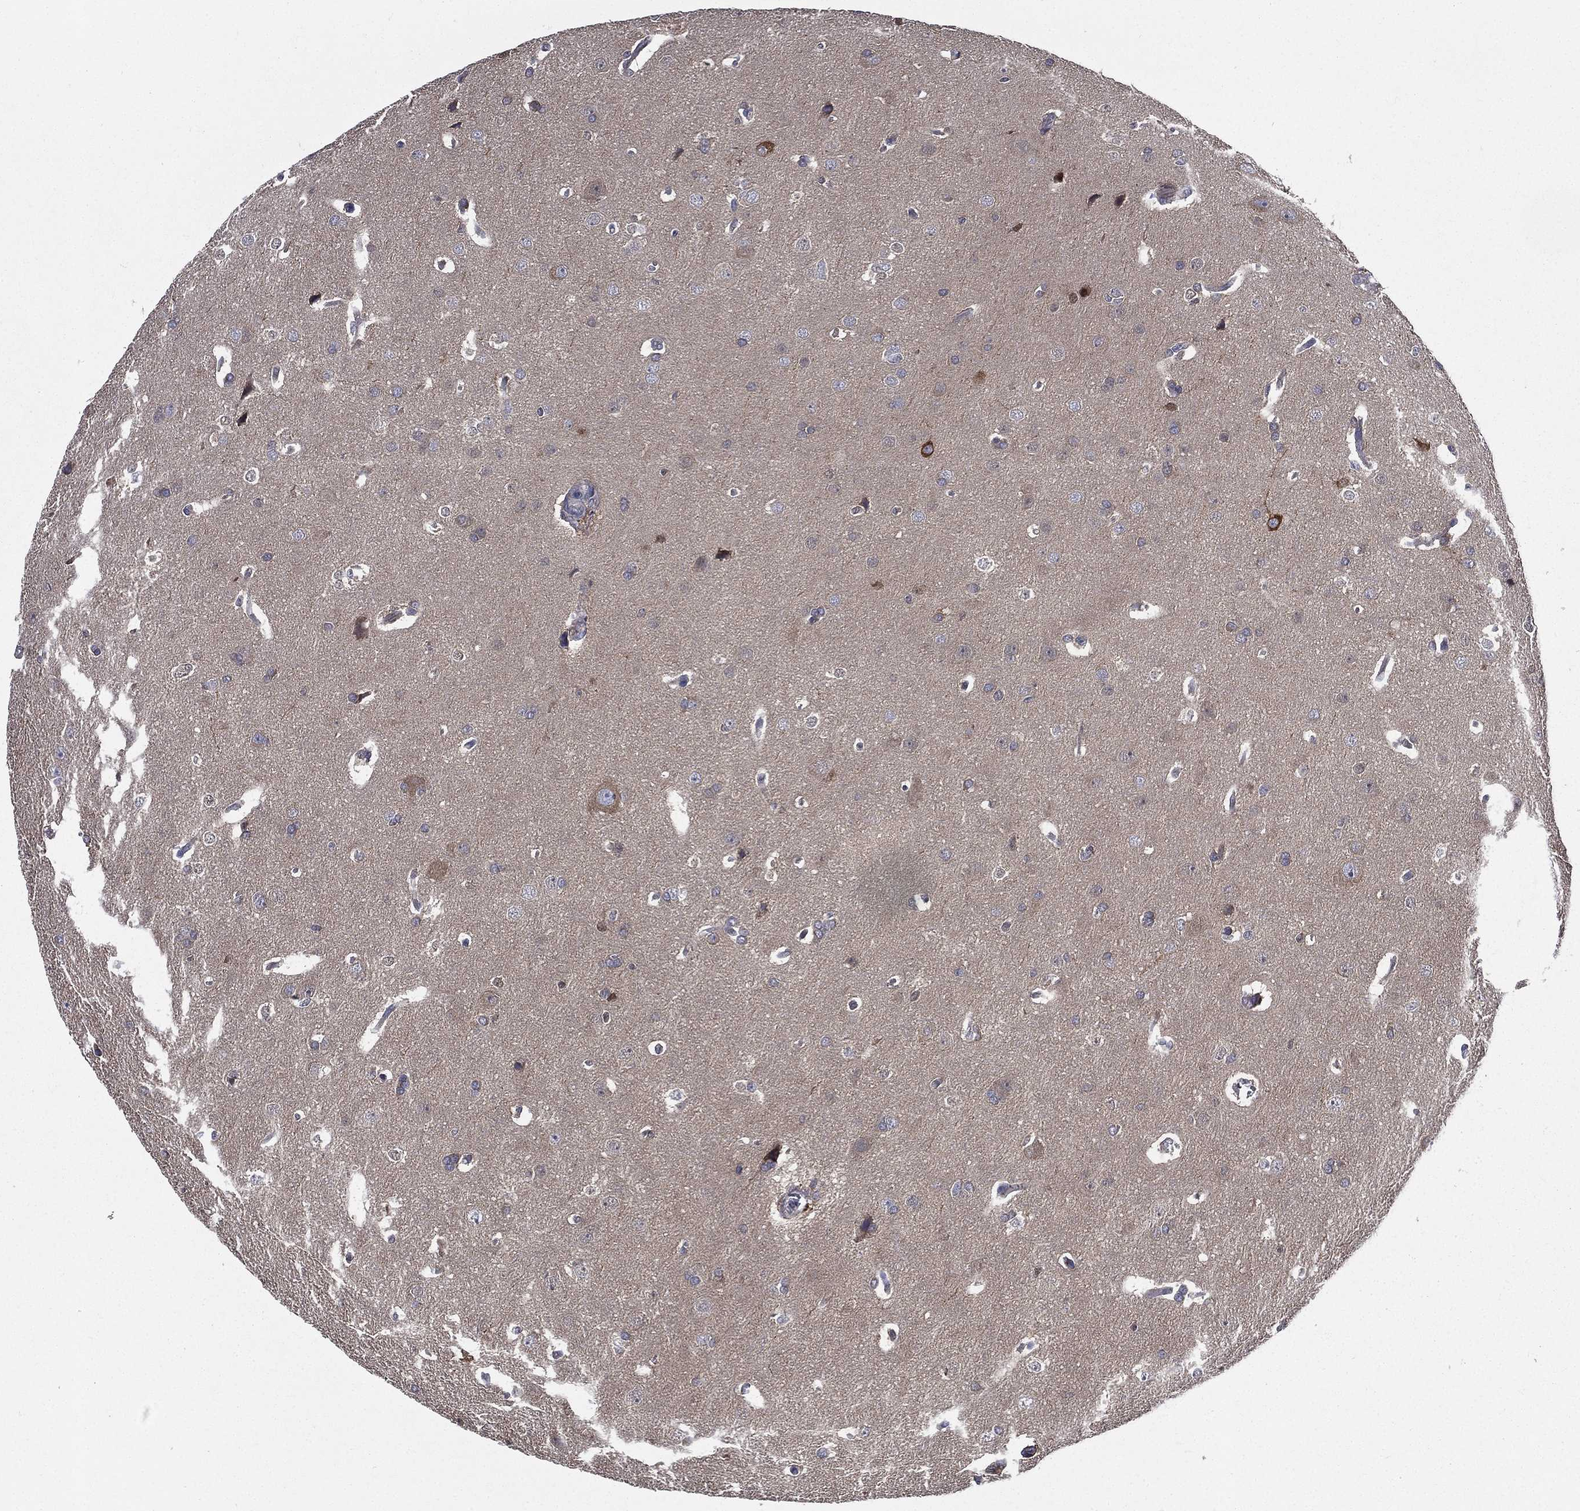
{"staining": {"intensity": "negative", "quantity": "none", "location": "none"}, "tissue": "glioma", "cell_type": "Tumor cells", "image_type": "cancer", "snomed": [{"axis": "morphology", "description": "Glioma, malignant, Low grade"}, {"axis": "topography", "description": "Brain"}], "caption": "IHC photomicrograph of low-grade glioma (malignant) stained for a protein (brown), which reveals no staining in tumor cells.", "gene": "SMPD3", "patient": {"sex": "female", "age": 32}}